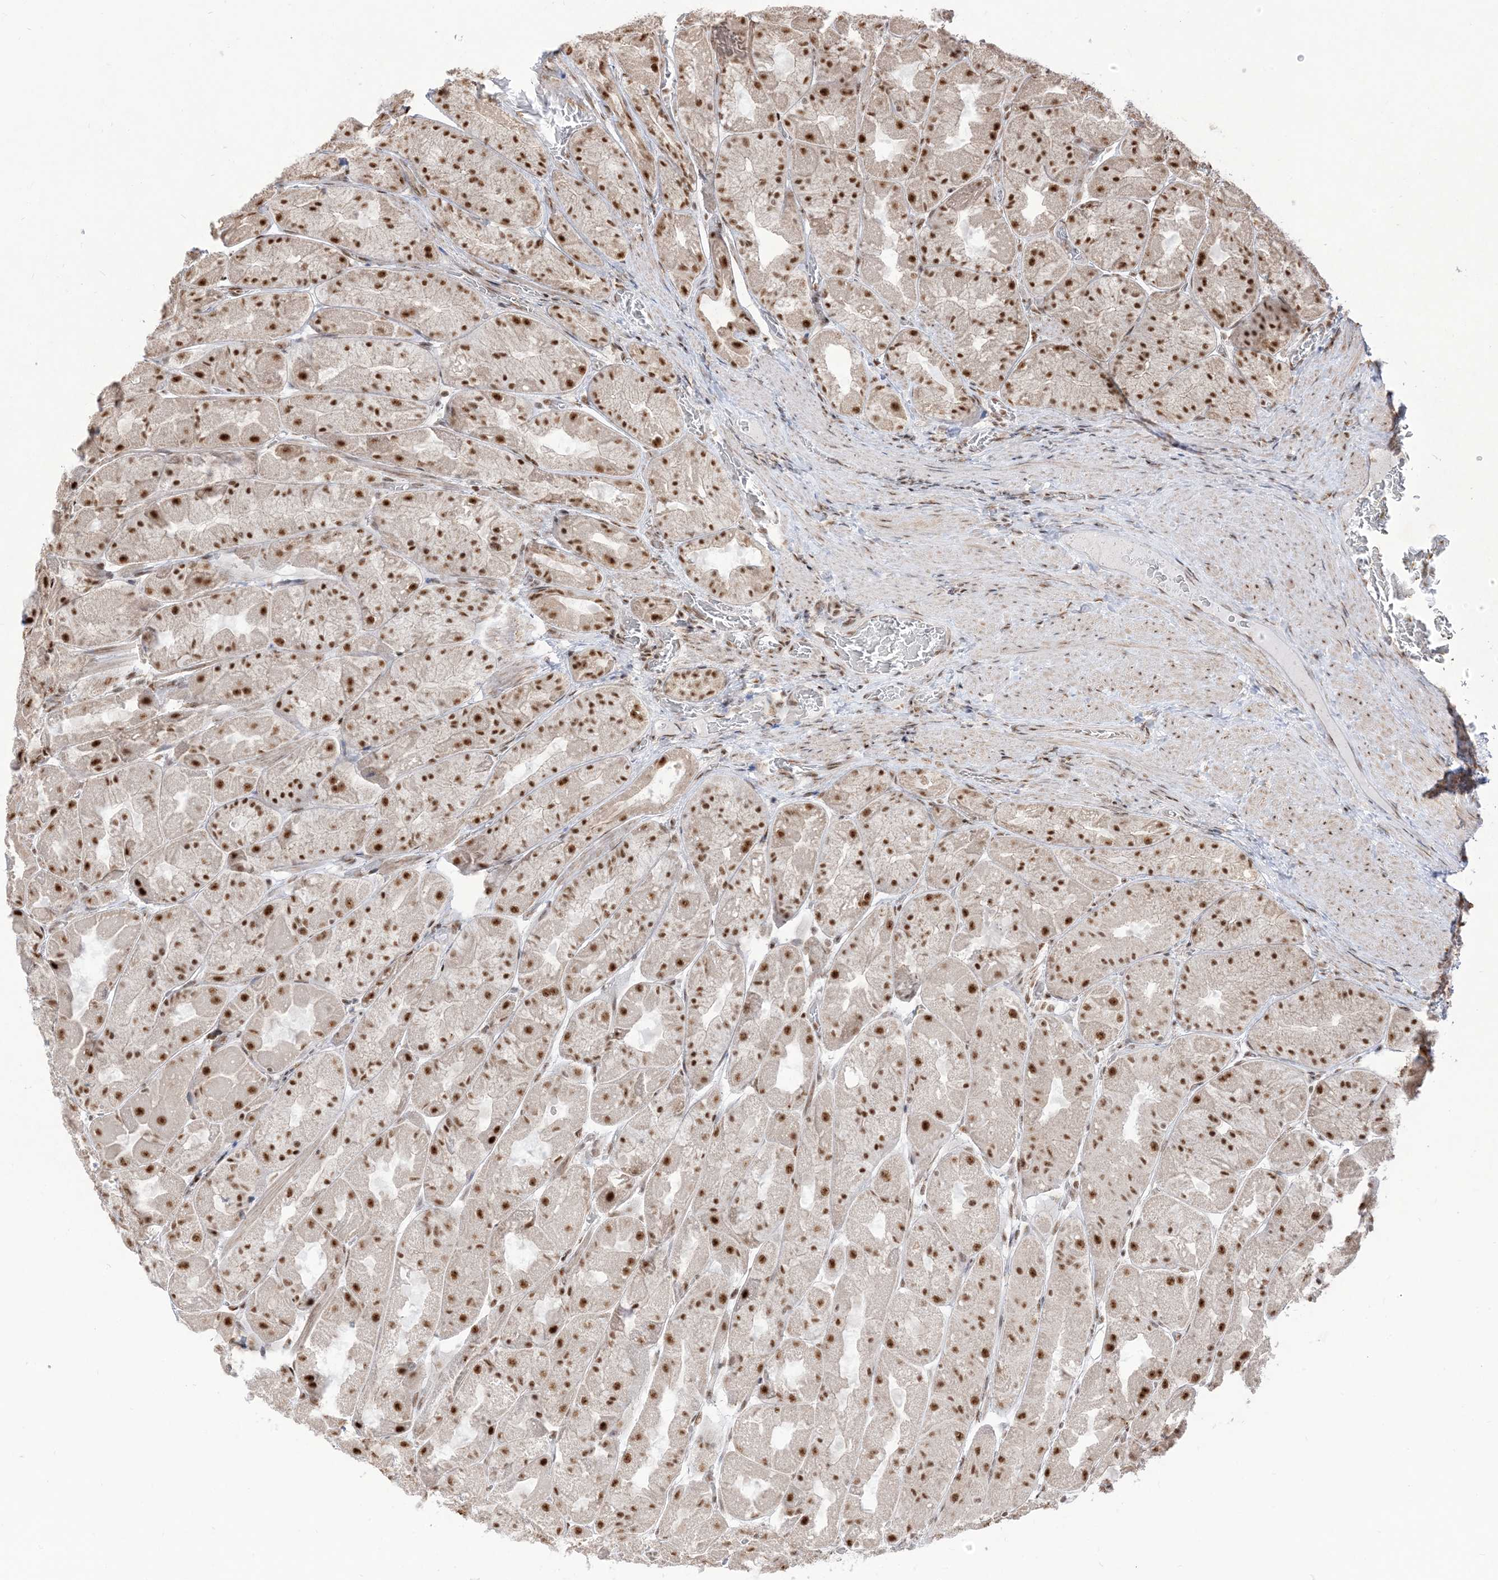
{"staining": {"intensity": "strong", "quantity": ">75%", "location": "nuclear"}, "tissue": "stomach", "cell_type": "Glandular cells", "image_type": "normal", "snomed": [{"axis": "morphology", "description": "Normal tissue, NOS"}, {"axis": "topography", "description": "Stomach"}], "caption": "IHC staining of benign stomach, which demonstrates high levels of strong nuclear staining in about >75% of glandular cells indicating strong nuclear protein expression. The staining was performed using DAB (brown) for protein detection and nuclei were counterstained in hematoxylin (blue).", "gene": "ARGLU1", "patient": {"sex": "female", "age": 61}}